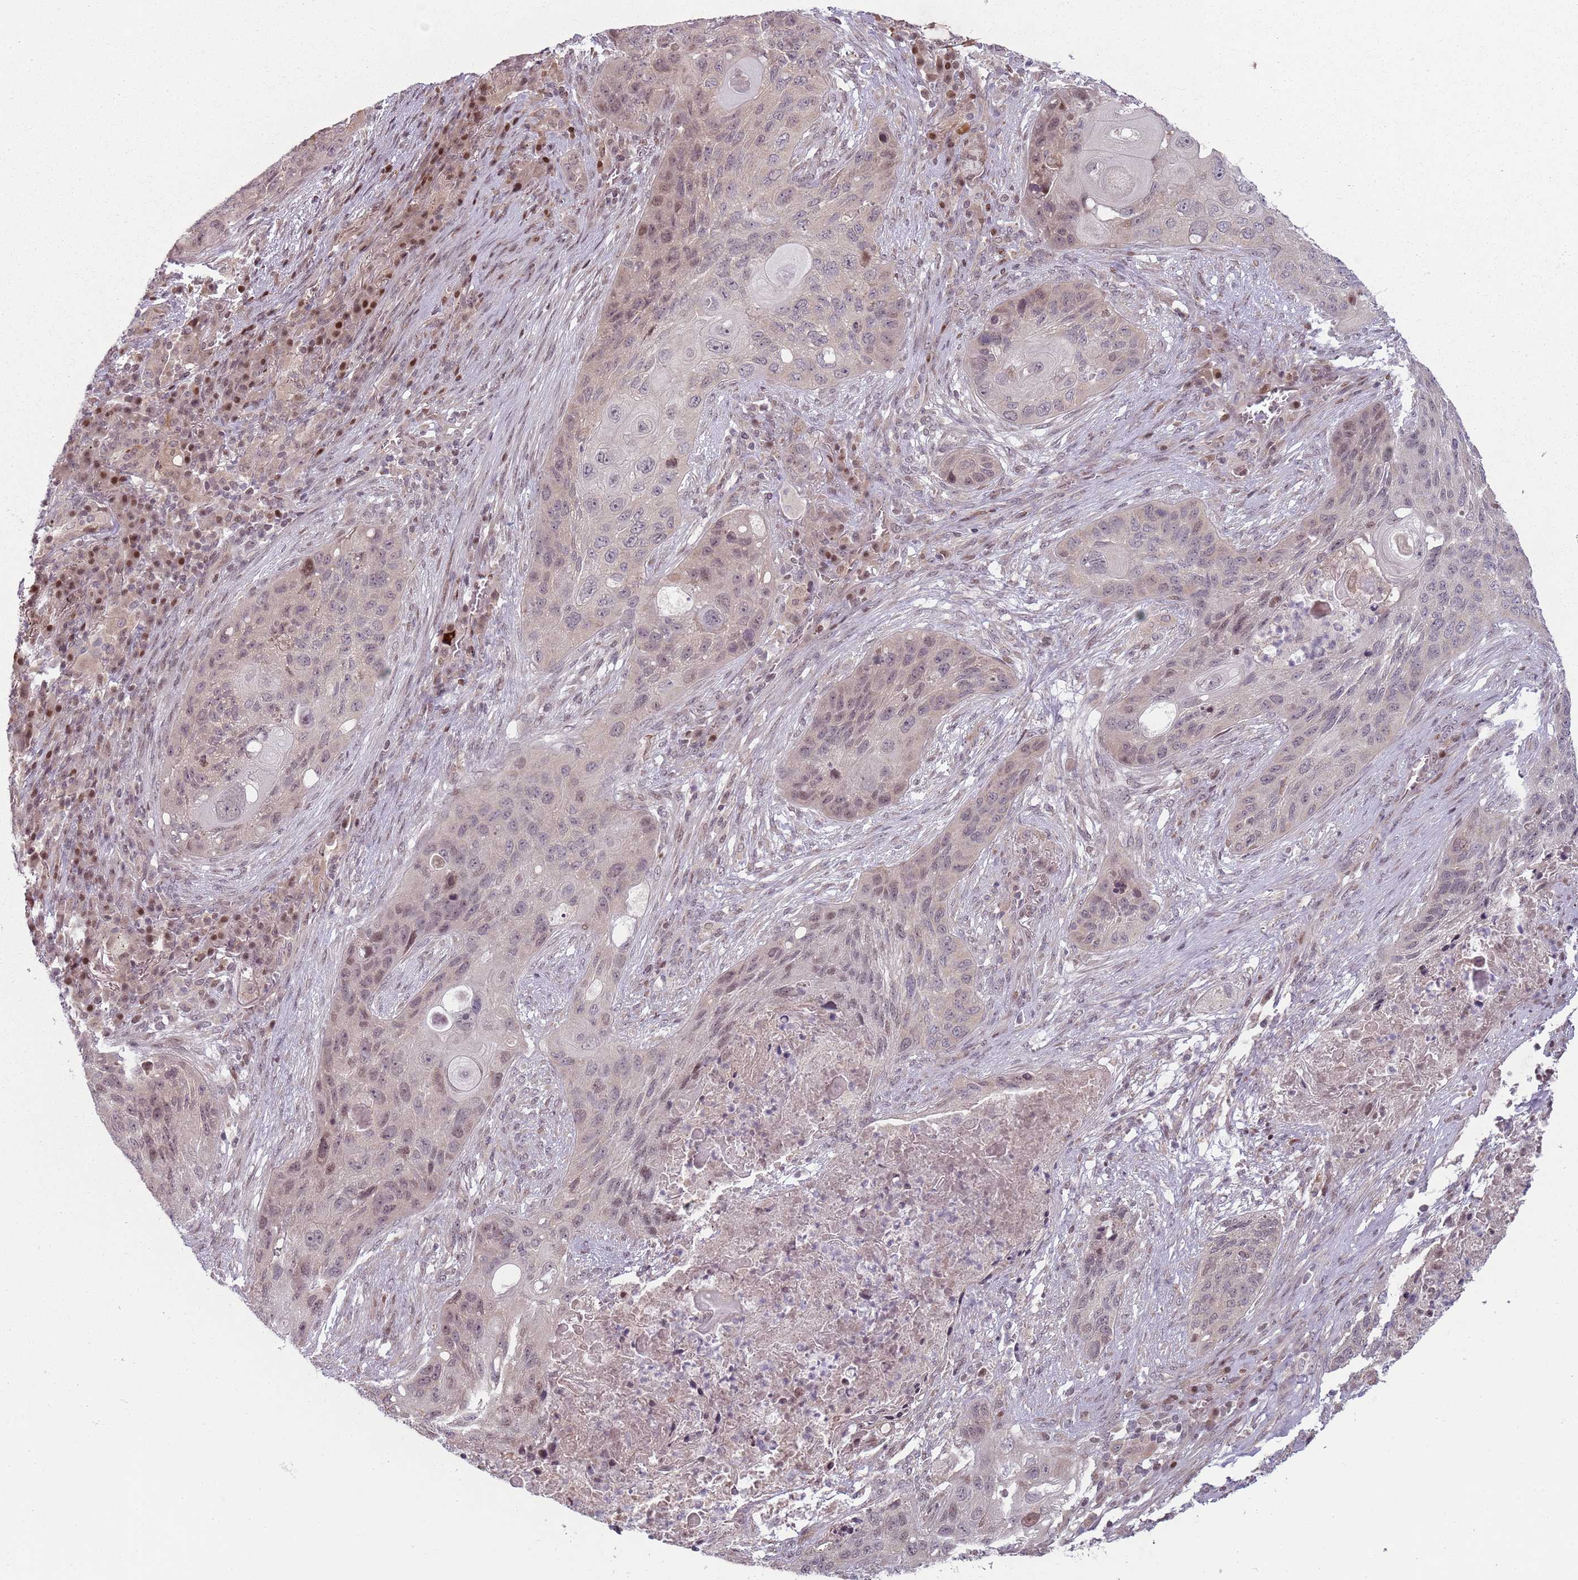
{"staining": {"intensity": "weak", "quantity": "25%-75%", "location": "nuclear"}, "tissue": "lung cancer", "cell_type": "Tumor cells", "image_type": "cancer", "snomed": [{"axis": "morphology", "description": "Squamous cell carcinoma, NOS"}, {"axis": "topography", "description": "Lung"}], "caption": "About 25%-75% of tumor cells in lung cancer (squamous cell carcinoma) display weak nuclear protein expression as visualized by brown immunohistochemical staining.", "gene": "ADGRG1", "patient": {"sex": "female", "age": 63}}